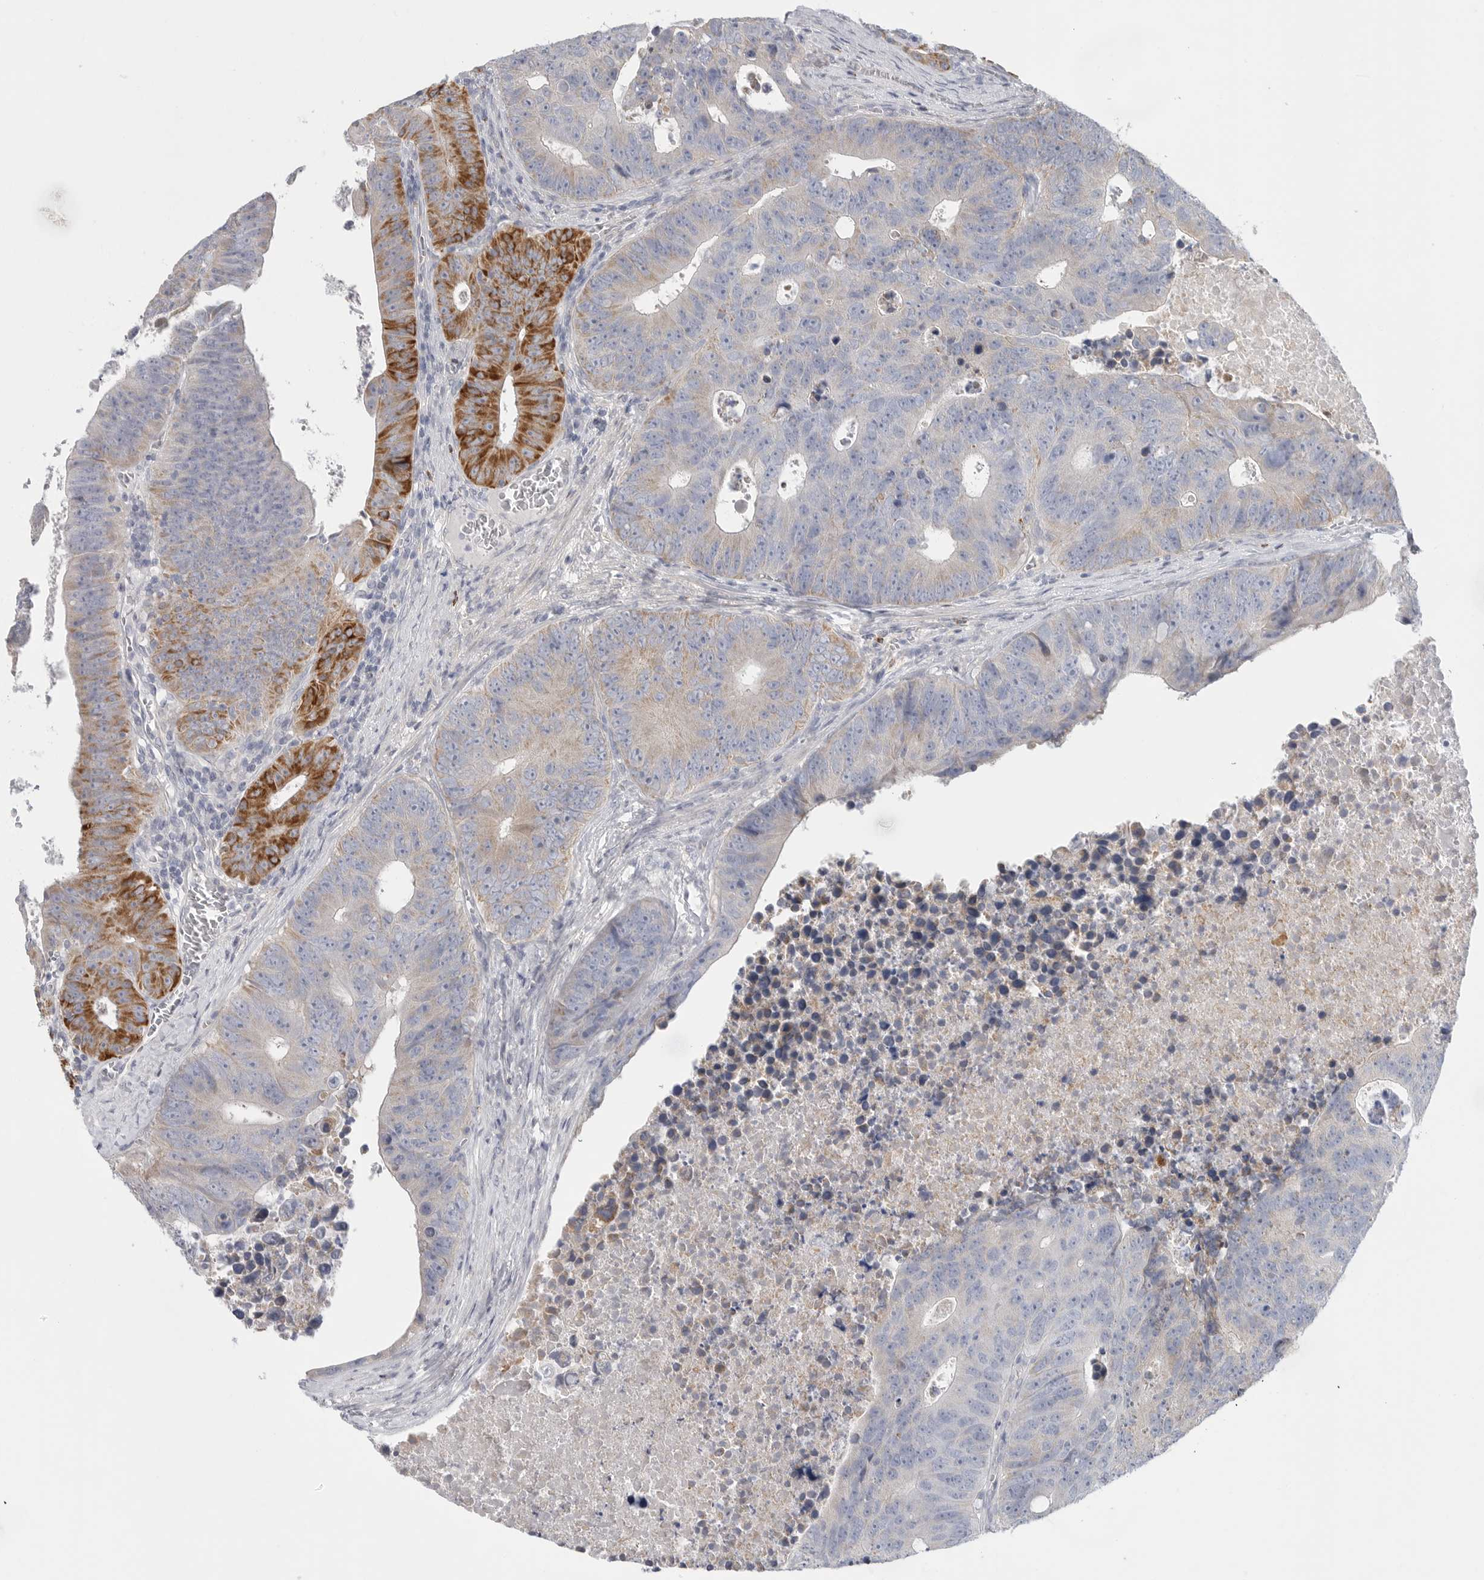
{"staining": {"intensity": "strong", "quantity": "<25%", "location": "cytoplasmic/membranous"}, "tissue": "colorectal cancer", "cell_type": "Tumor cells", "image_type": "cancer", "snomed": [{"axis": "morphology", "description": "Adenocarcinoma, NOS"}, {"axis": "topography", "description": "Colon"}], "caption": "Immunohistochemical staining of human colorectal cancer (adenocarcinoma) shows medium levels of strong cytoplasmic/membranous protein staining in approximately <25% of tumor cells.", "gene": "ELP3", "patient": {"sex": "male", "age": 87}}